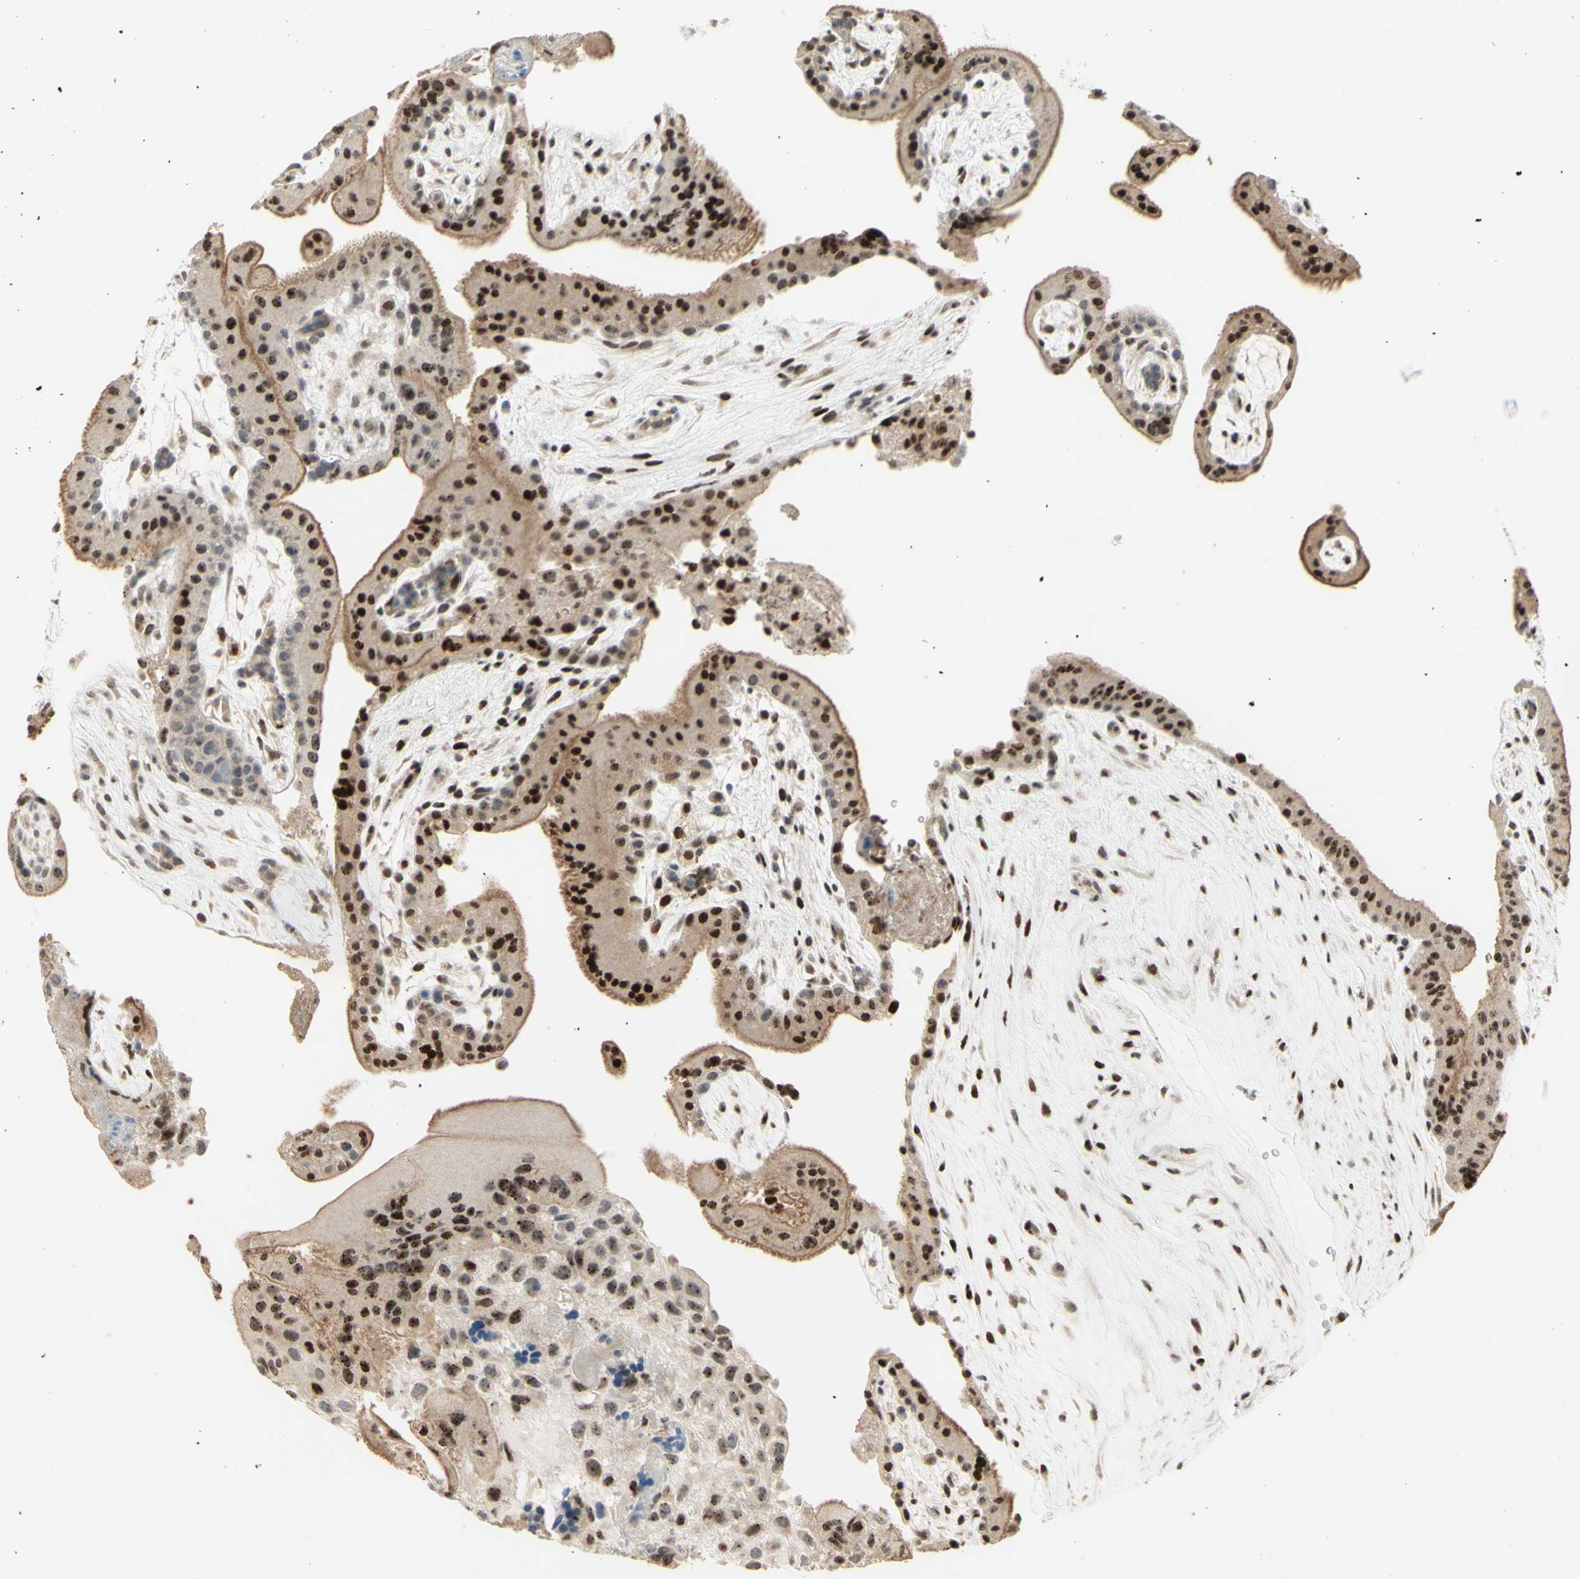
{"staining": {"intensity": "strong", "quantity": ">75%", "location": "cytoplasmic/membranous,nuclear"}, "tissue": "placenta", "cell_type": "Trophoblastic cells", "image_type": "normal", "snomed": [{"axis": "morphology", "description": "Normal tissue, NOS"}, {"axis": "topography", "description": "Placenta"}], "caption": "Immunohistochemistry (IHC) image of unremarkable placenta: human placenta stained using immunohistochemistry reveals high levels of strong protein expression localized specifically in the cytoplasmic/membranous,nuclear of trophoblastic cells, appearing as a cytoplasmic/membranous,nuclear brown color.", "gene": "CDKL5", "patient": {"sex": "female", "age": 19}}